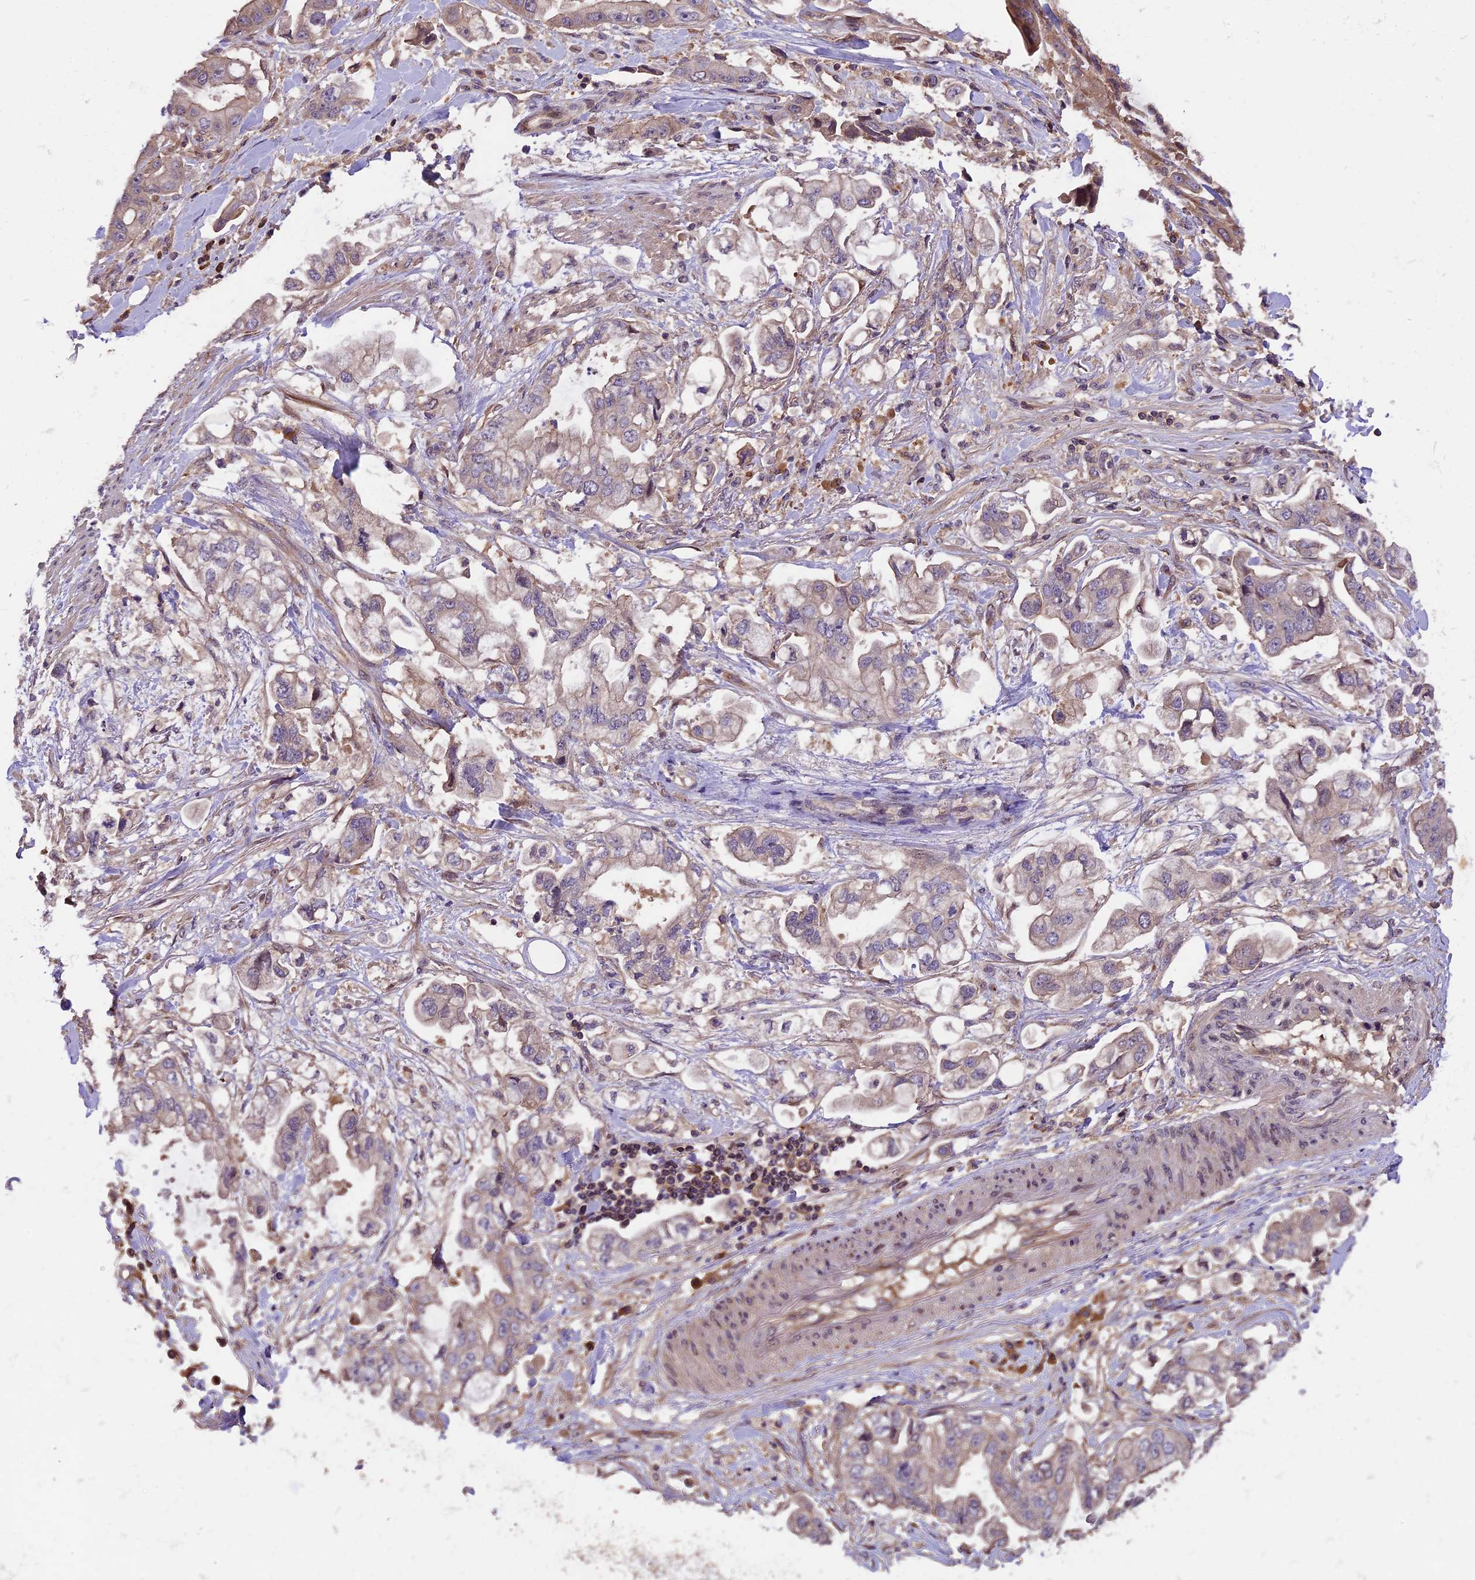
{"staining": {"intensity": "negative", "quantity": "none", "location": "none"}, "tissue": "stomach cancer", "cell_type": "Tumor cells", "image_type": "cancer", "snomed": [{"axis": "morphology", "description": "Adenocarcinoma, NOS"}, {"axis": "topography", "description": "Stomach"}], "caption": "The micrograph reveals no staining of tumor cells in adenocarcinoma (stomach).", "gene": "SETD6", "patient": {"sex": "male", "age": 62}}